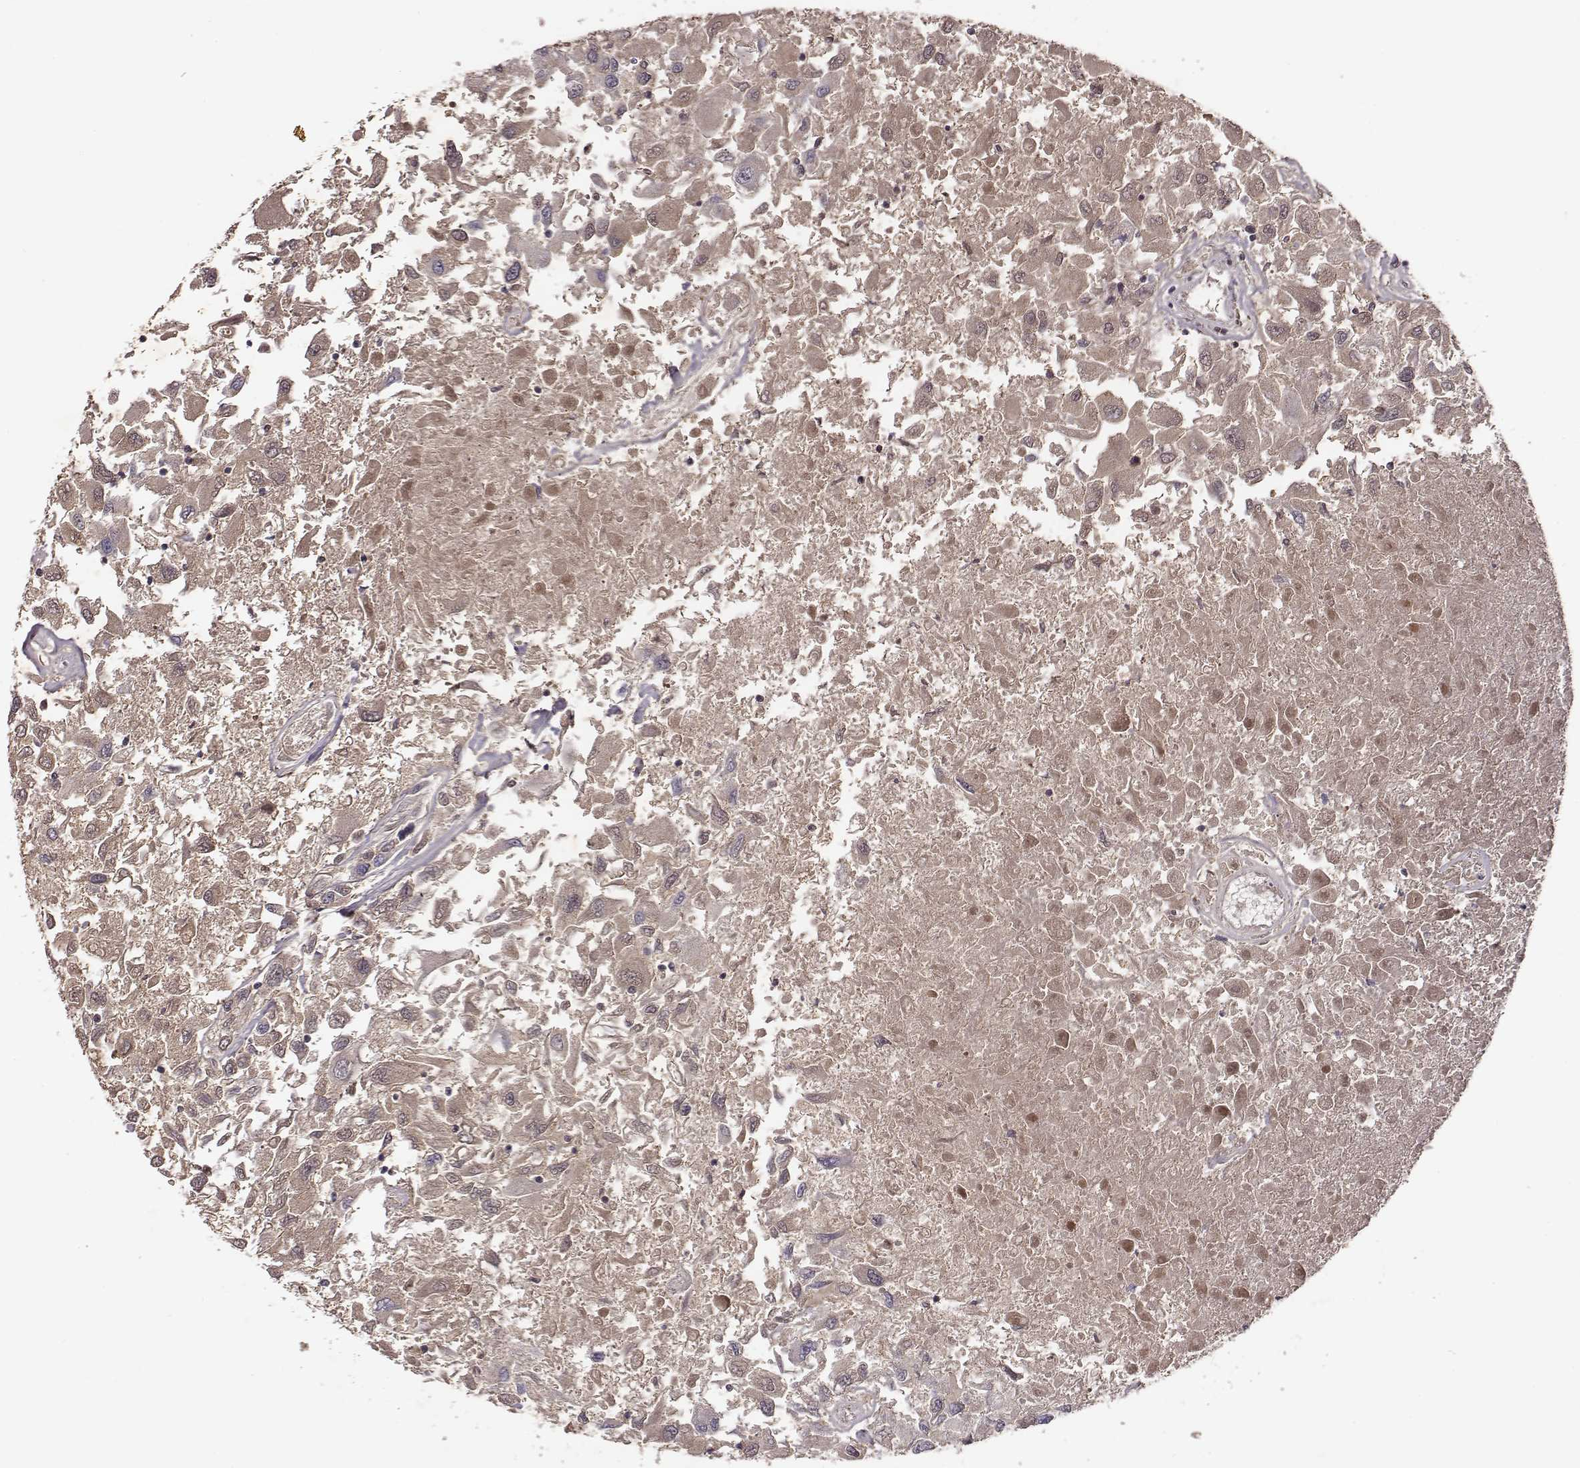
{"staining": {"intensity": "weak", "quantity": ">75%", "location": "cytoplasmic/membranous"}, "tissue": "renal cancer", "cell_type": "Tumor cells", "image_type": "cancer", "snomed": [{"axis": "morphology", "description": "Adenocarcinoma, NOS"}, {"axis": "topography", "description": "Kidney"}], "caption": "Renal cancer stained with a protein marker exhibits weak staining in tumor cells.", "gene": "SLC22A6", "patient": {"sex": "female", "age": 76}}